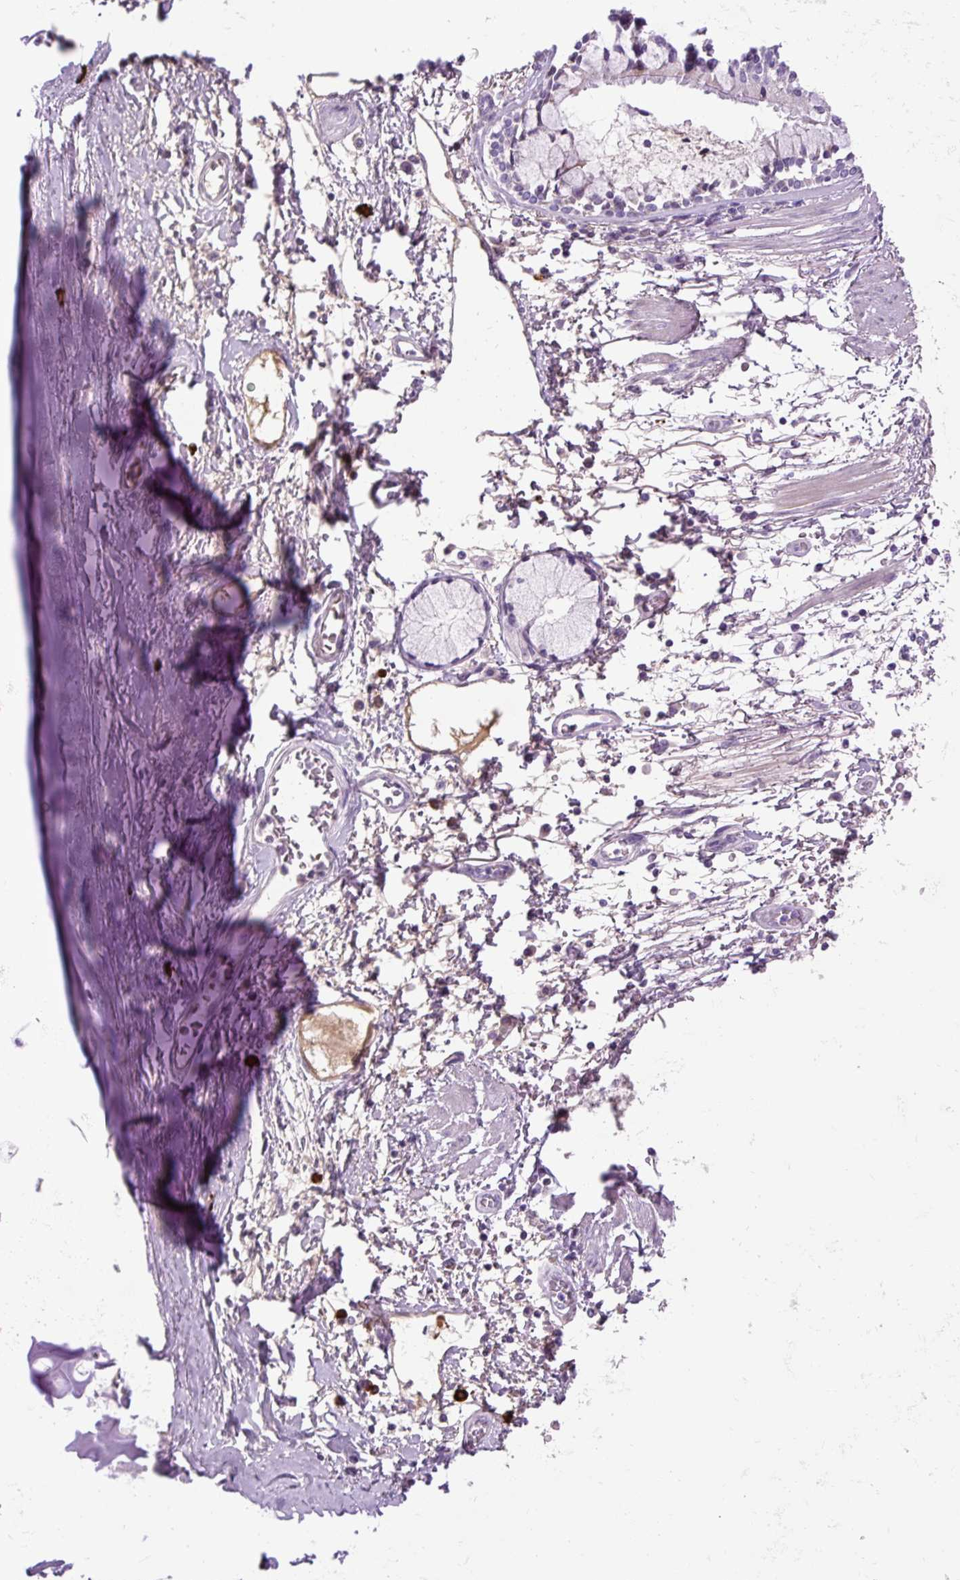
{"staining": {"intensity": "negative", "quantity": "none", "location": "none"}, "tissue": "adipose tissue", "cell_type": "Adipocytes", "image_type": "normal", "snomed": [{"axis": "morphology", "description": "Normal tissue, NOS"}, {"axis": "morphology", "description": "Degeneration, NOS"}, {"axis": "topography", "description": "Cartilage tissue"}, {"axis": "topography", "description": "Lung"}], "caption": "Micrograph shows no protein expression in adipocytes of normal adipose tissue.", "gene": "ARRDC2", "patient": {"sex": "female", "age": 61}}